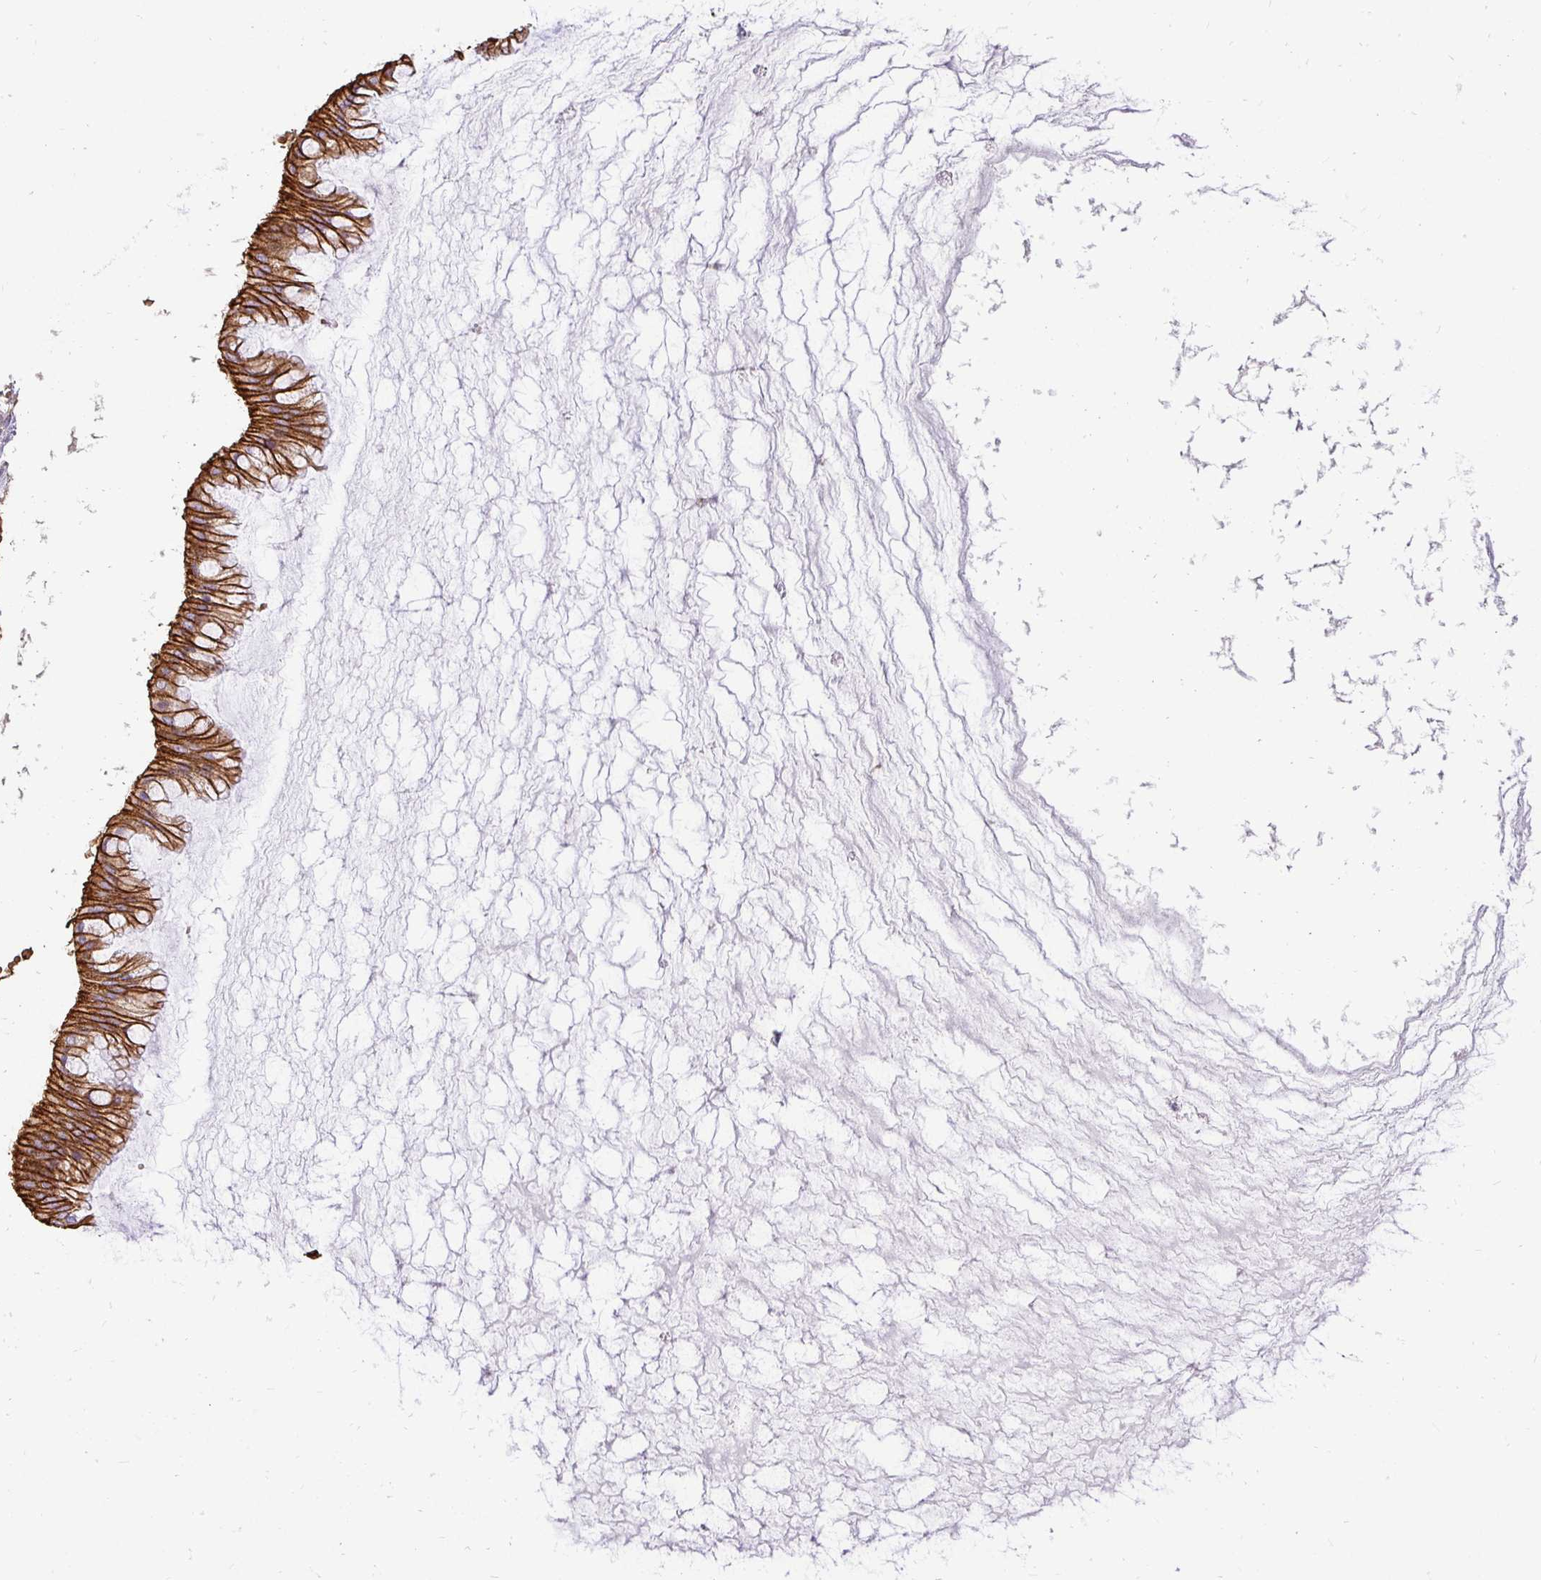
{"staining": {"intensity": "strong", "quantity": ">75%", "location": "cytoplasmic/membranous"}, "tissue": "ovarian cancer", "cell_type": "Tumor cells", "image_type": "cancer", "snomed": [{"axis": "morphology", "description": "Cystadenocarcinoma, mucinous, NOS"}, {"axis": "topography", "description": "Ovary"}], "caption": "Immunohistochemical staining of human mucinous cystadenocarcinoma (ovarian) displays high levels of strong cytoplasmic/membranous expression in approximately >75% of tumor cells.", "gene": "SLC9A1", "patient": {"sex": "female", "age": 73}}